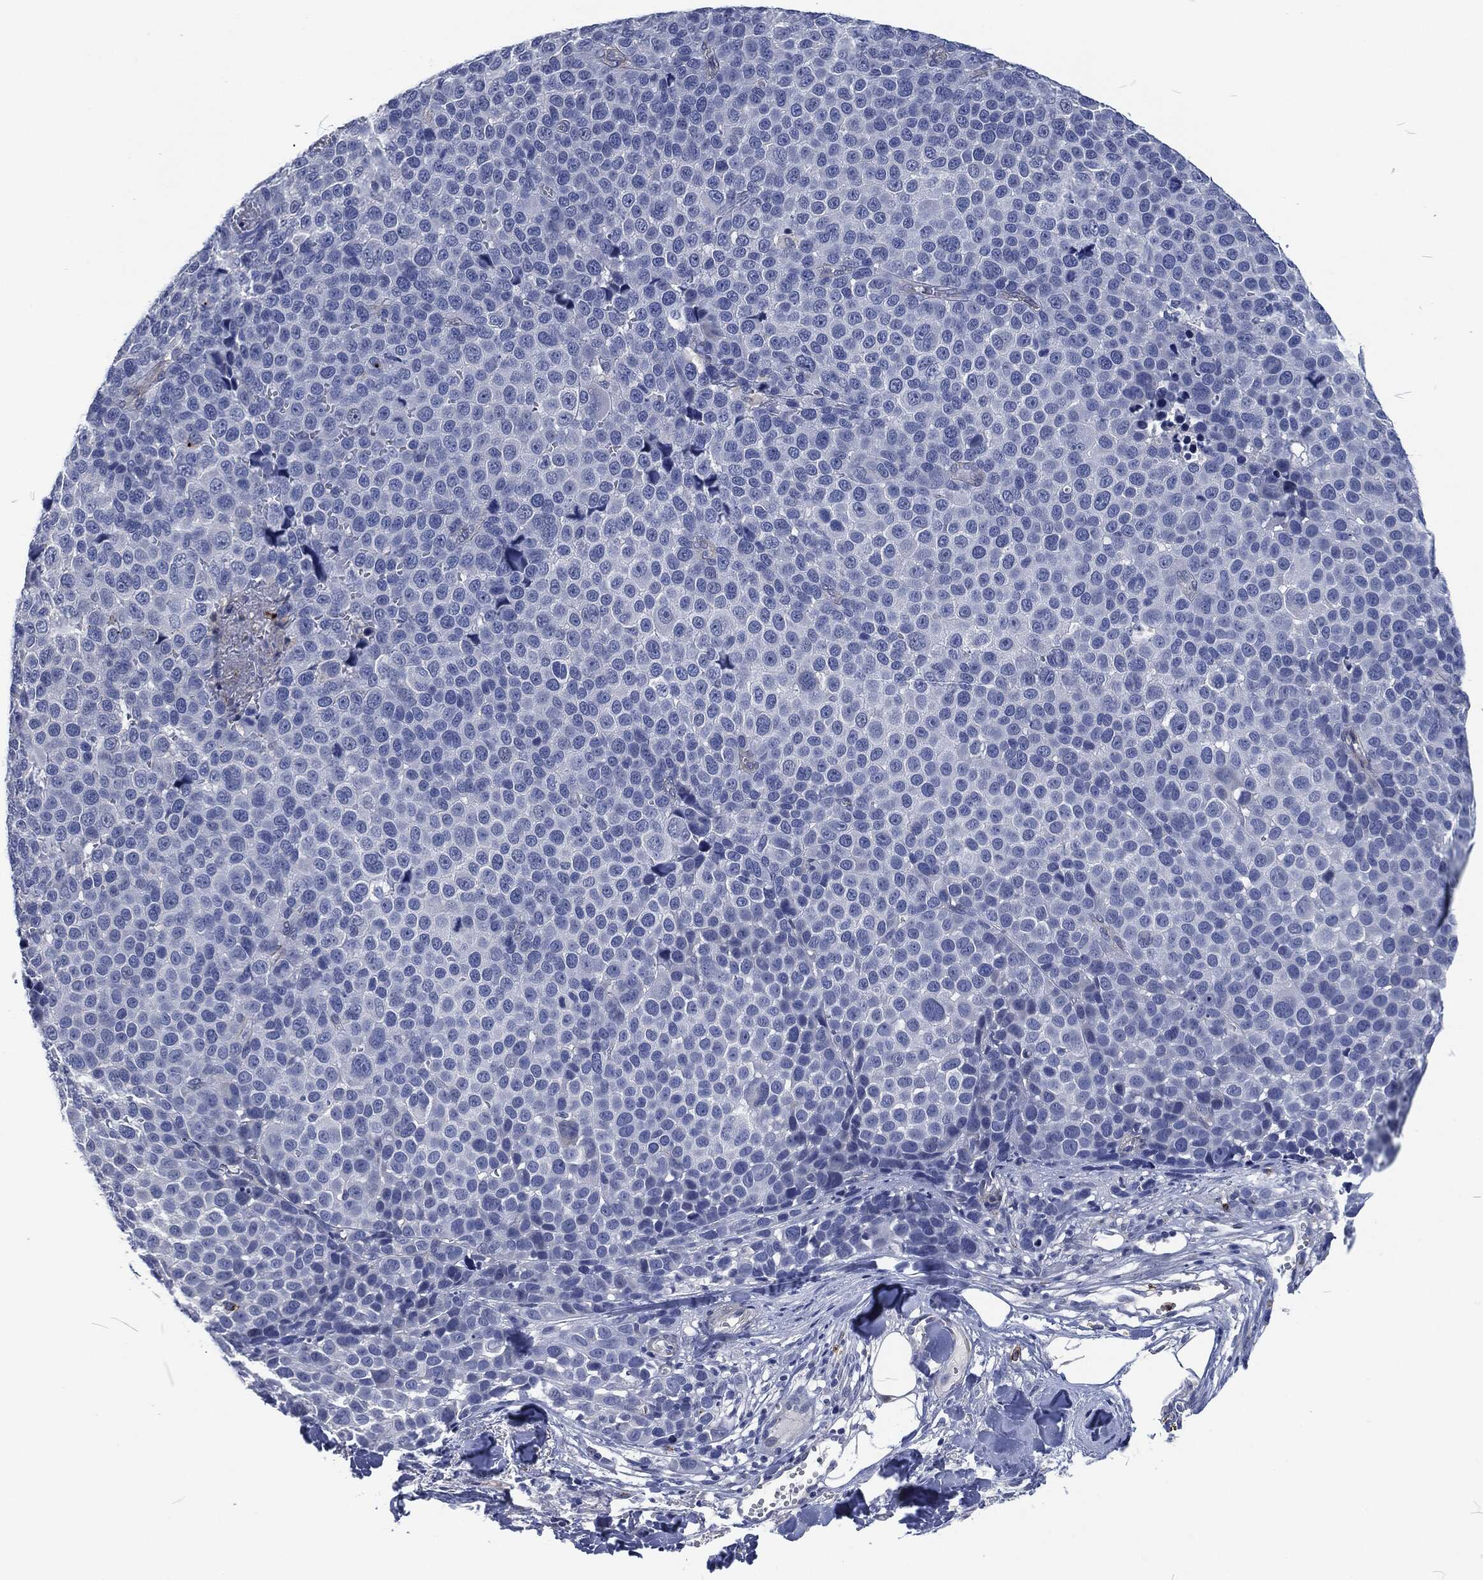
{"staining": {"intensity": "negative", "quantity": "none", "location": "none"}, "tissue": "melanoma", "cell_type": "Tumor cells", "image_type": "cancer", "snomed": [{"axis": "morphology", "description": "Malignant melanoma, NOS"}, {"axis": "topography", "description": "Skin"}], "caption": "Immunohistochemistry micrograph of human malignant melanoma stained for a protein (brown), which displays no positivity in tumor cells. (Stains: DAB immunohistochemistry with hematoxylin counter stain, Microscopy: brightfield microscopy at high magnification).", "gene": "MPO", "patient": {"sex": "female", "age": 86}}